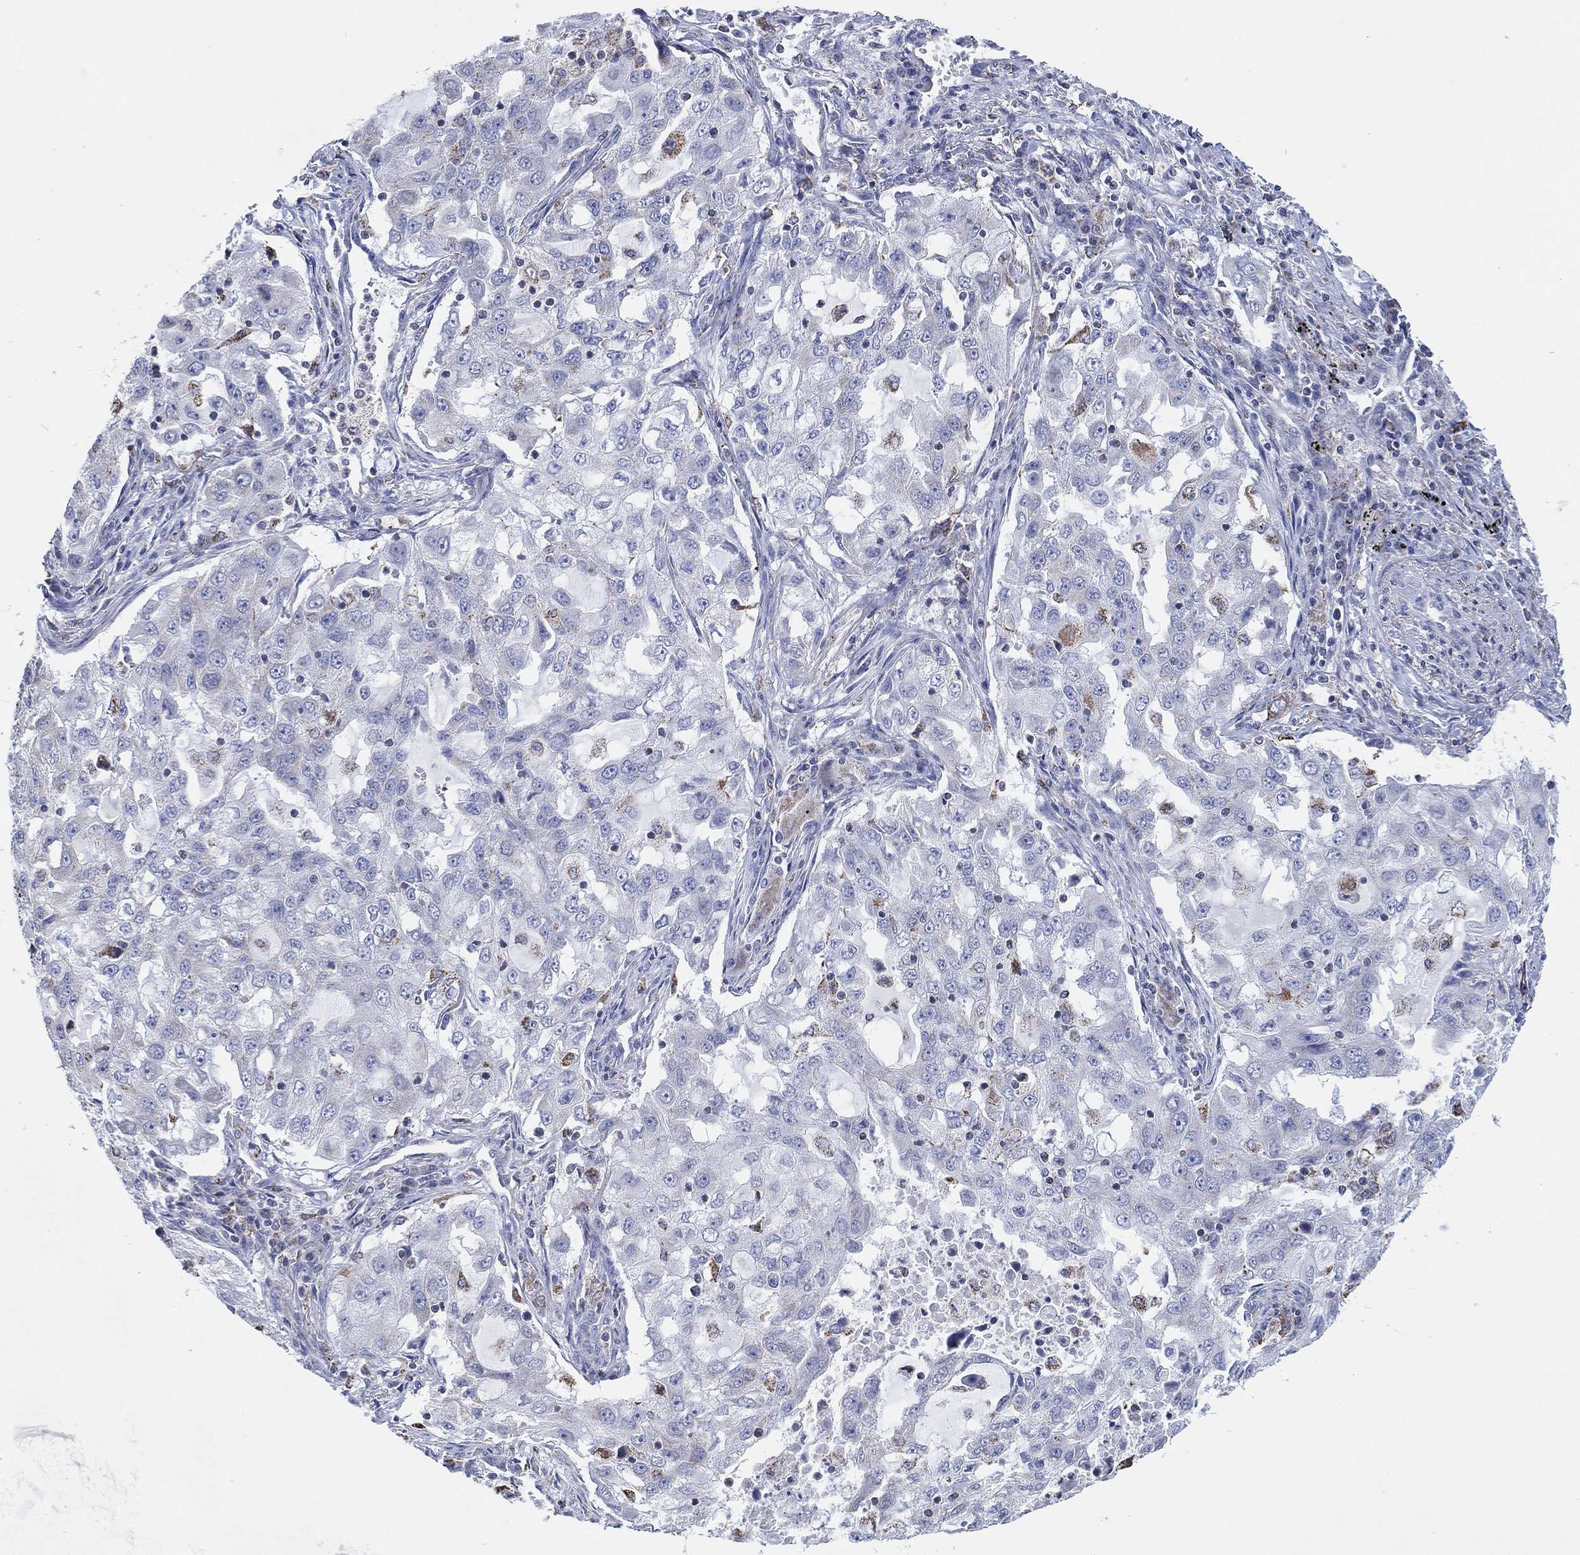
{"staining": {"intensity": "negative", "quantity": "none", "location": "none"}, "tissue": "lung cancer", "cell_type": "Tumor cells", "image_type": "cancer", "snomed": [{"axis": "morphology", "description": "Adenocarcinoma, NOS"}, {"axis": "topography", "description": "Lung"}], "caption": "Immunohistochemistry (IHC) micrograph of neoplastic tissue: human lung cancer (adenocarcinoma) stained with DAB (3,3'-diaminobenzidine) exhibits no significant protein expression in tumor cells.", "gene": "CFTR", "patient": {"sex": "female", "age": 61}}